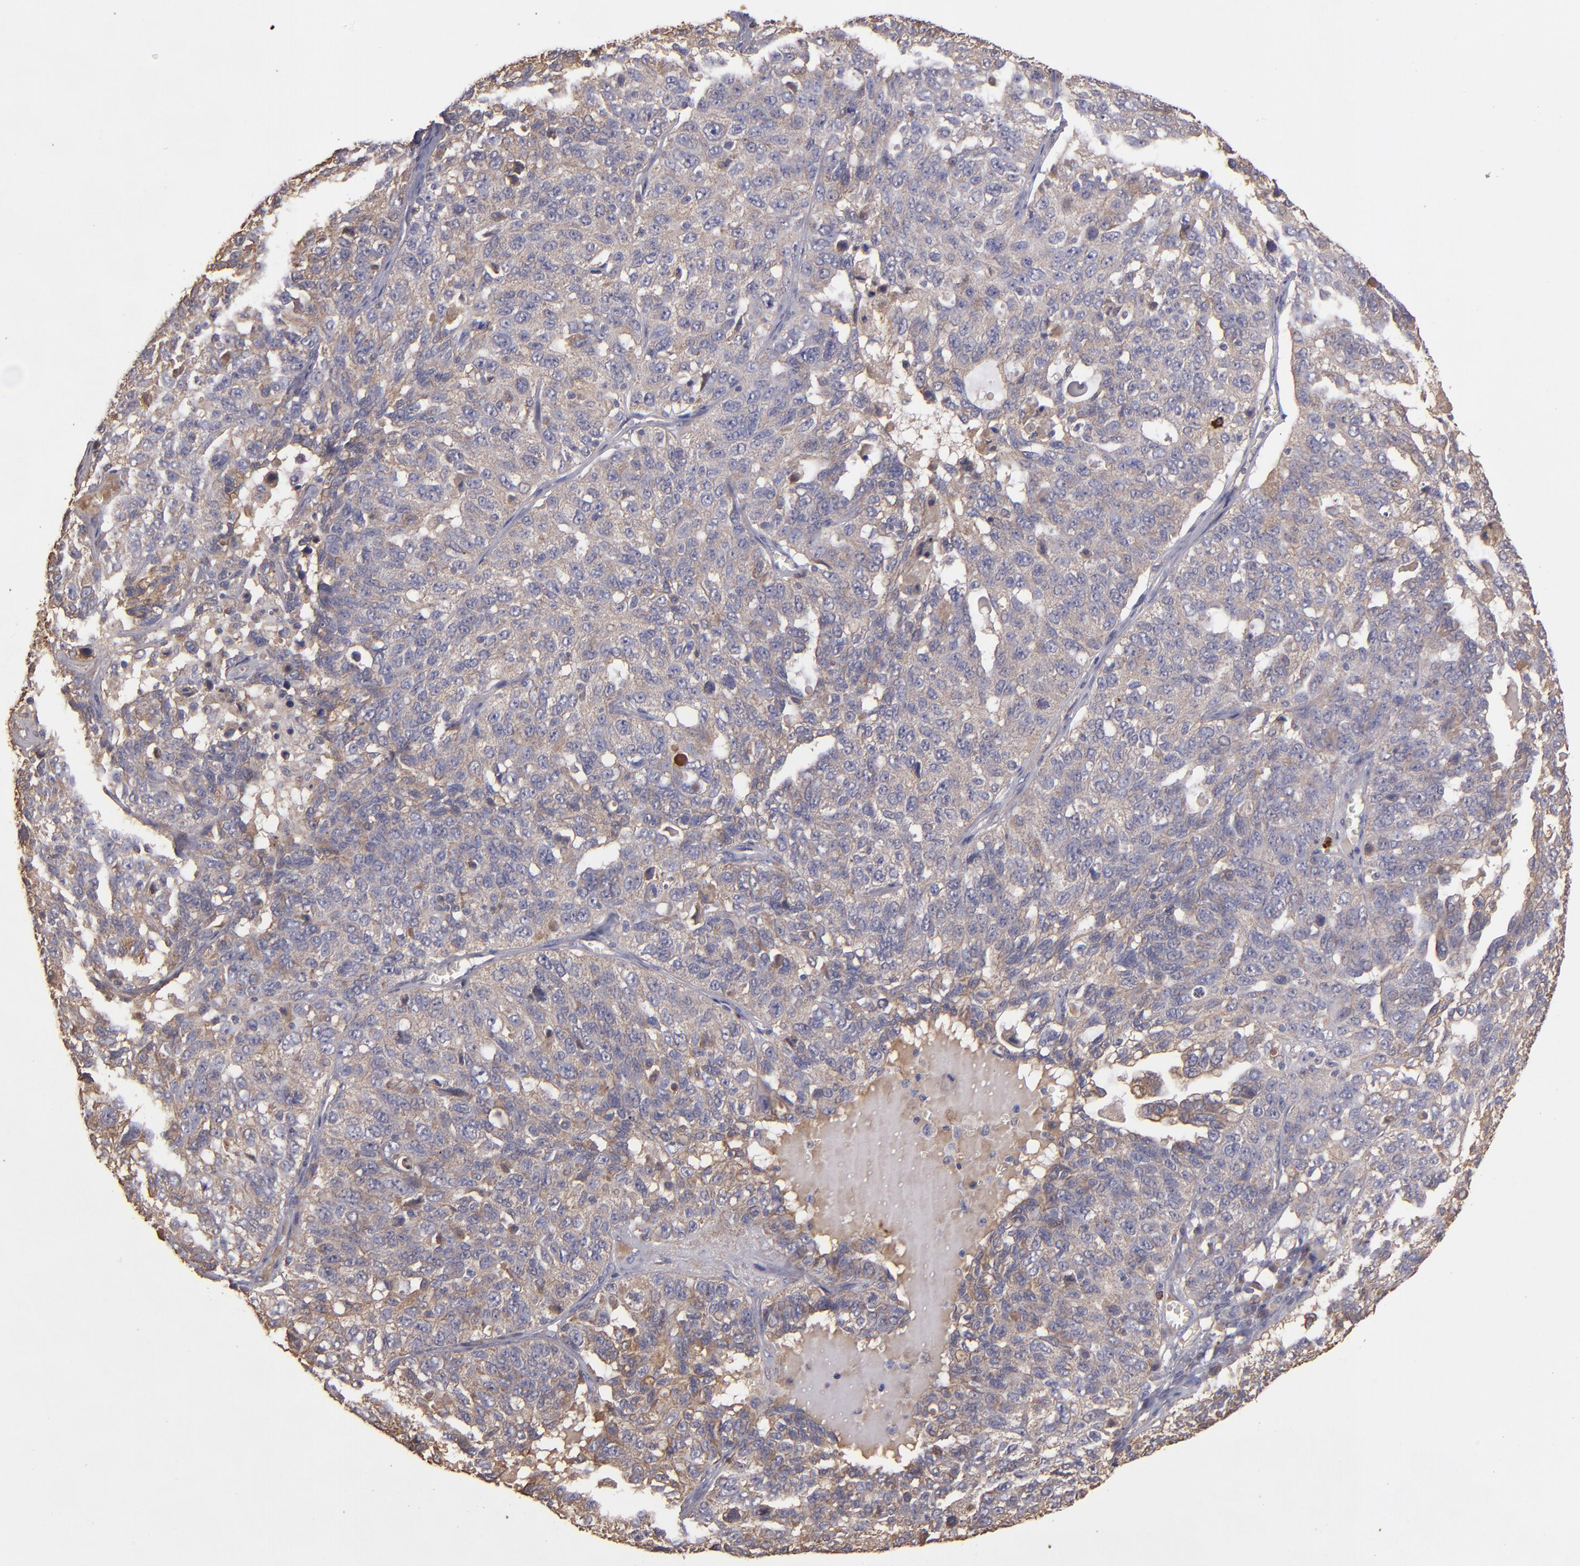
{"staining": {"intensity": "weak", "quantity": ">75%", "location": "cytoplasmic/membranous"}, "tissue": "ovarian cancer", "cell_type": "Tumor cells", "image_type": "cancer", "snomed": [{"axis": "morphology", "description": "Cystadenocarcinoma, serous, NOS"}, {"axis": "topography", "description": "Ovary"}], "caption": "Immunohistochemical staining of human serous cystadenocarcinoma (ovarian) displays weak cytoplasmic/membranous protein staining in about >75% of tumor cells.", "gene": "SRRD", "patient": {"sex": "female", "age": 71}}